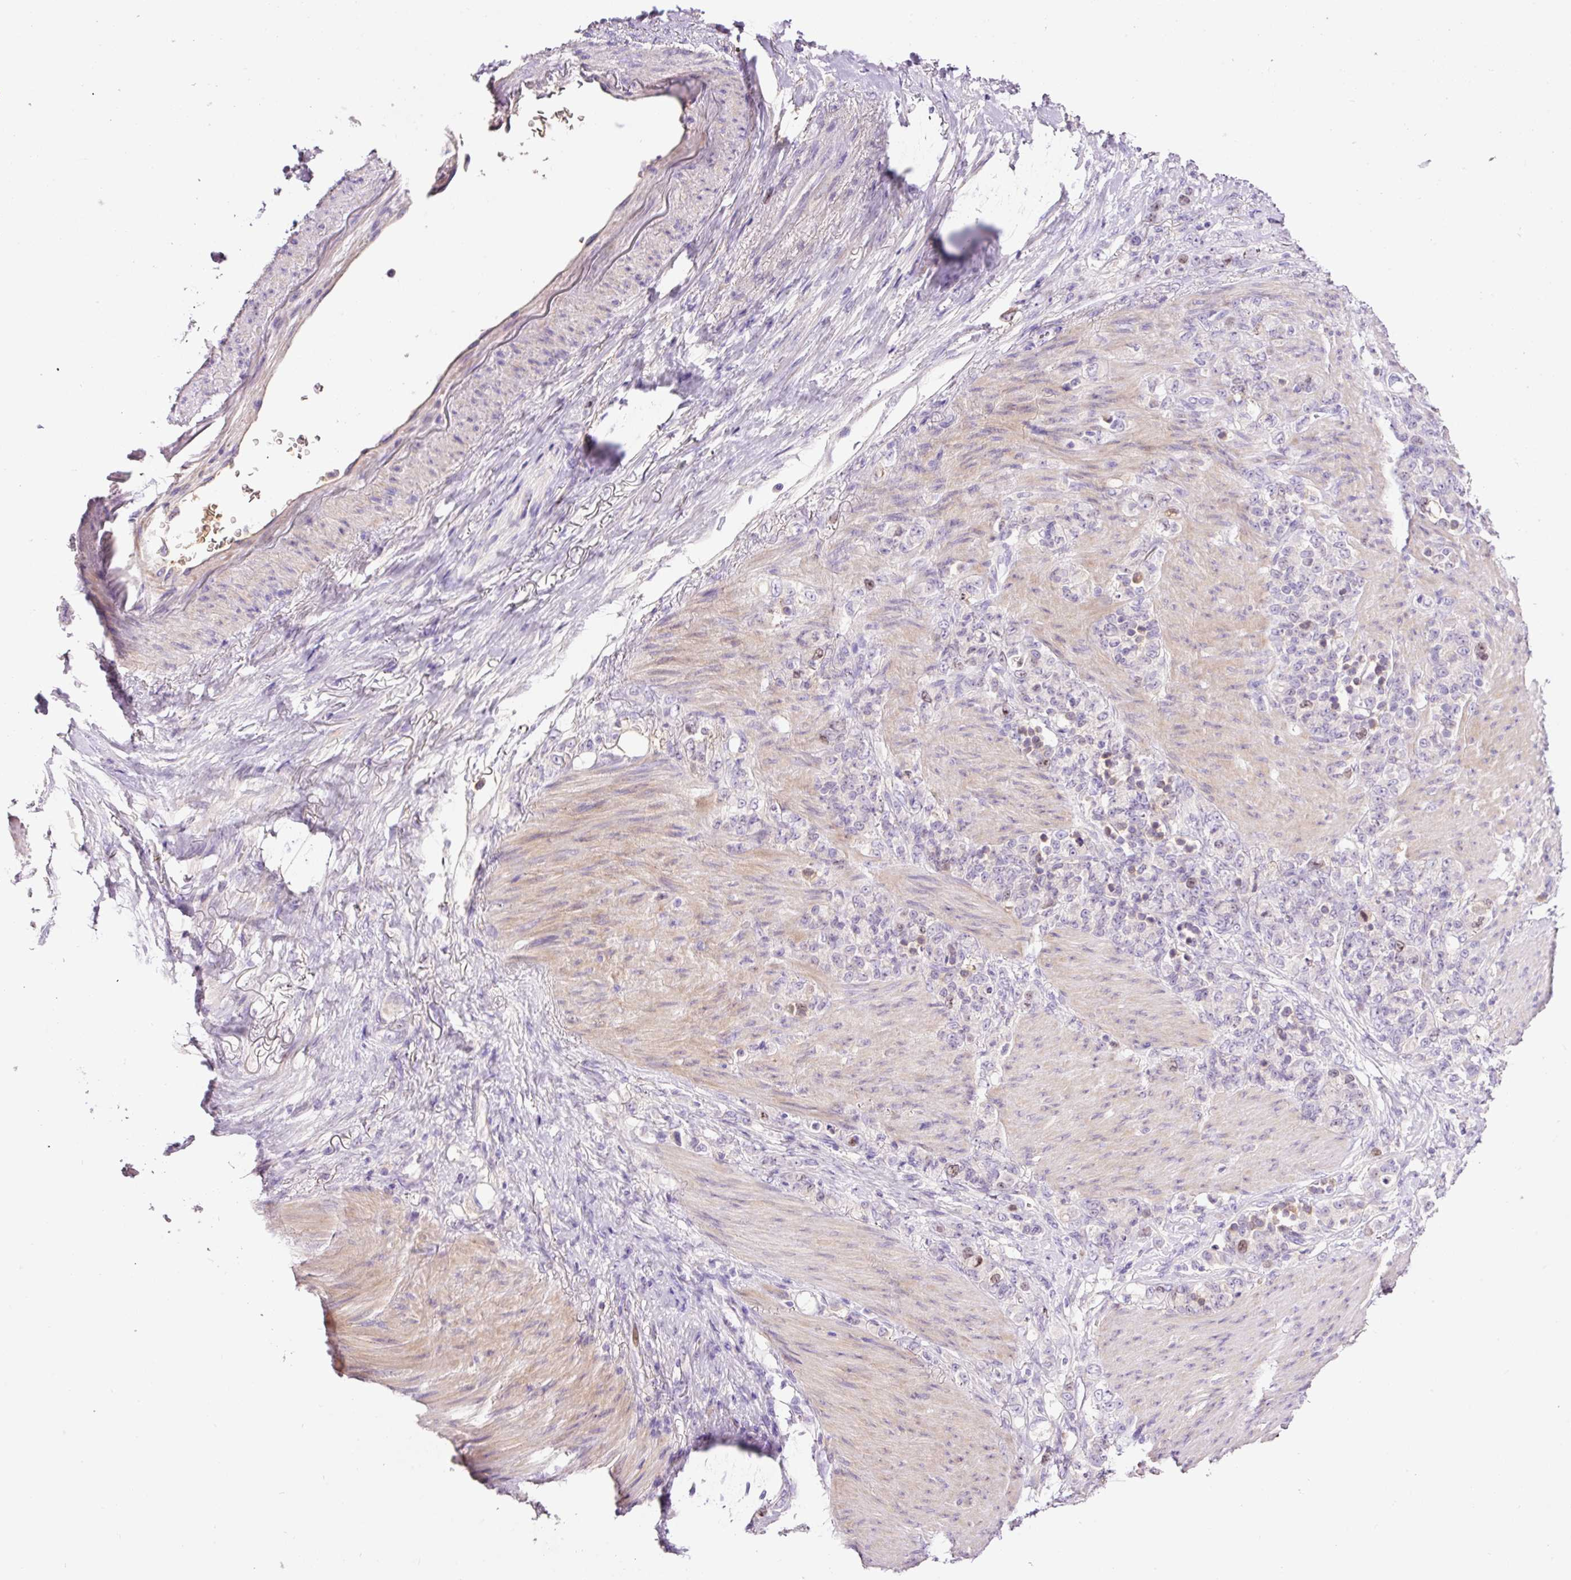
{"staining": {"intensity": "weak", "quantity": "<25%", "location": "nuclear"}, "tissue": "stomach cancer", "cell_type": "Tumor cells", "image_type": "cancer", "snomed": [{"axis": "morphology", "description": "Normal tissue, NOS"}, {"axis": "morphology", "description": "Adenocarcinoma, NOS"}, {"axis": "topography", "description": "Stomach"}], "caption": "Tumor cells show no significant protein staining in stomach adenocarcinoma.", "gene": "DPPA4", "patient": {"sex": "female", "age": 79}}